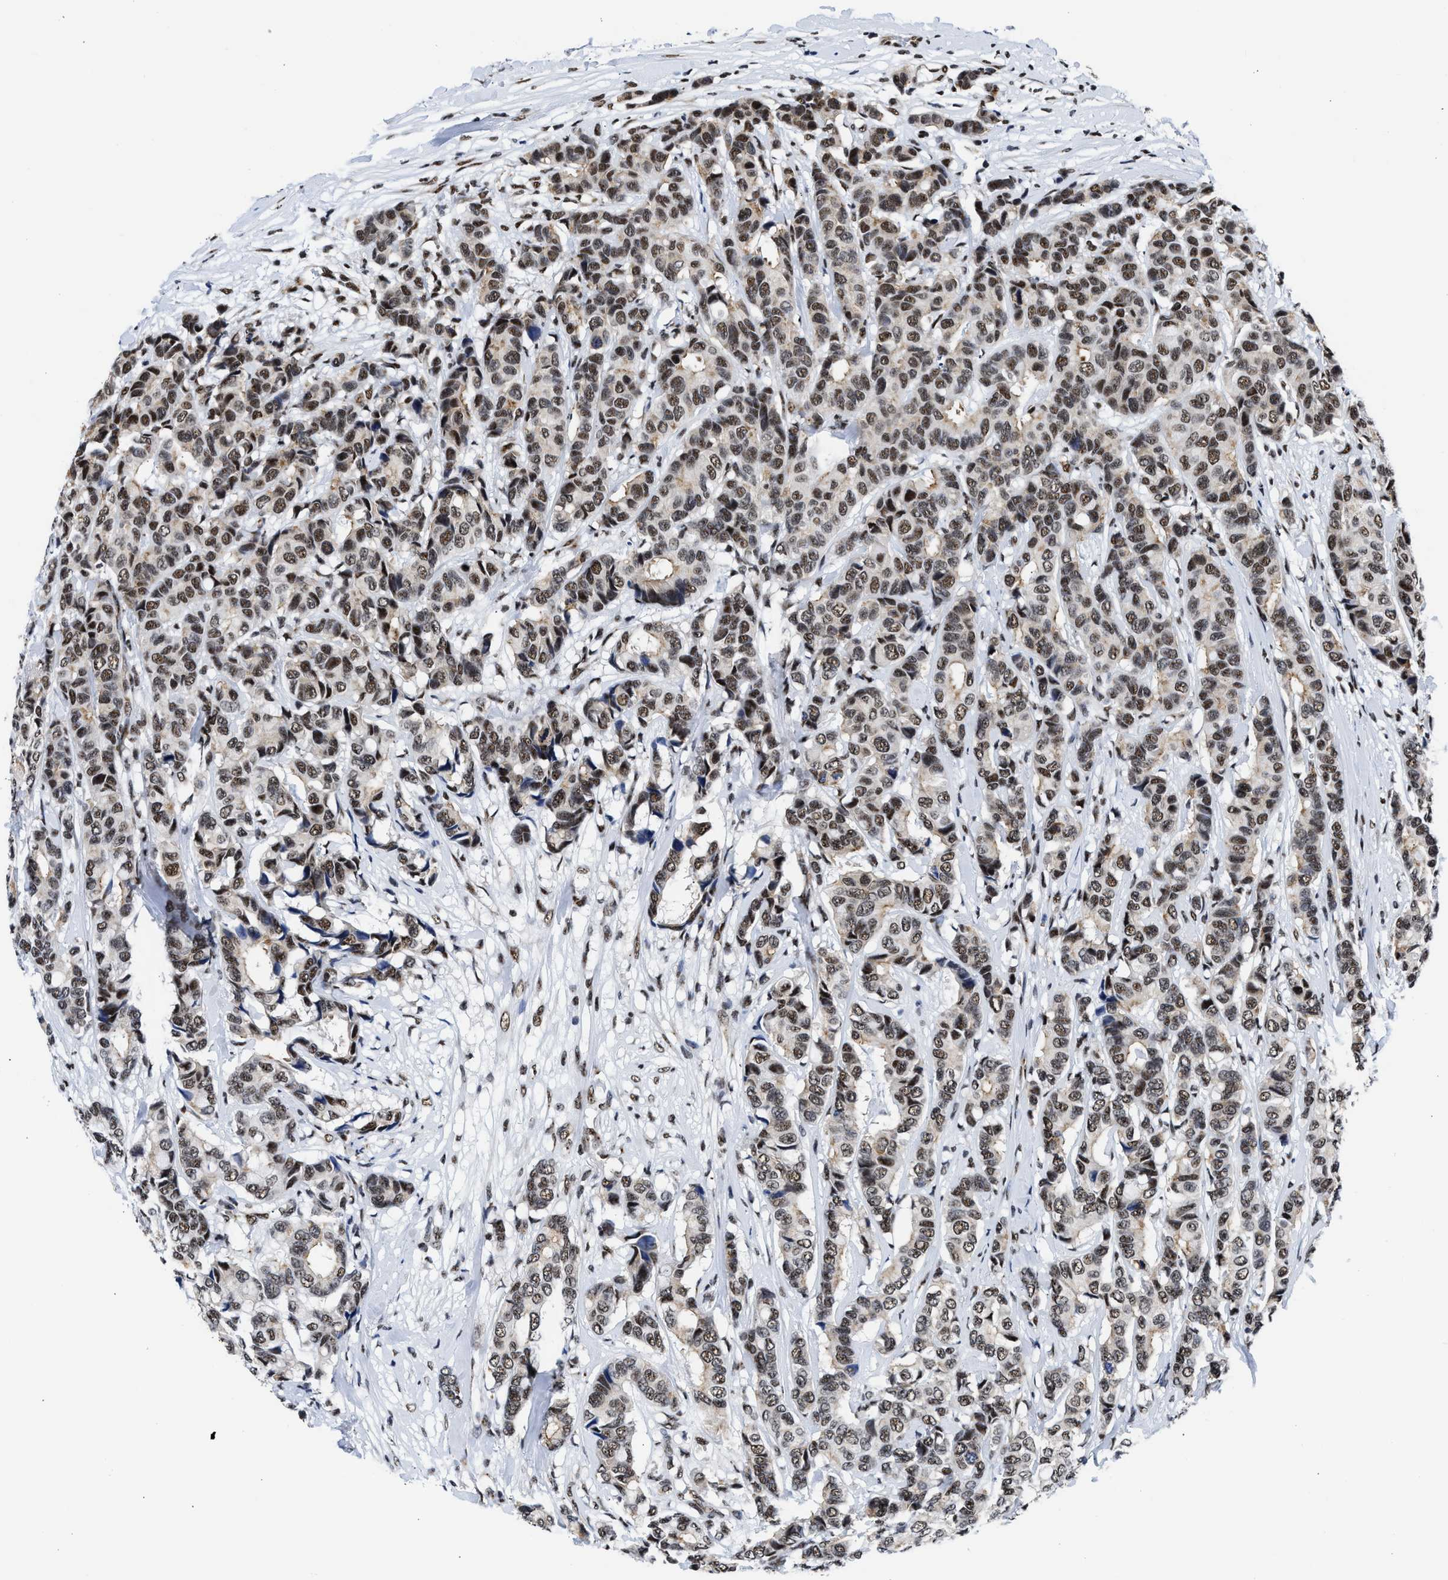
{"staining": {"intensity": "moderate", "quantity": ">75%", "location": "nuclear"}, "tissue": "breast cancer", "cell_type": "Tumor cells", "image_type": "cancer", "snomed": [{"axis": "morphology", "description": "Duct carcinoma"}, {"axis": "topography", "description": "Breast"}], "caption": "Immunohistochemistry micrograph of neoplastic tissue: invasive ductal carcinoma (breast) stained using immunohistochemistry shows medium levels of moderate protein expression localized specifically in the nuclear of tumor cells, appearing as a nuclear brown color.", "gene": "RBM8A", "patient": {"sex": "female", "age": 87}}